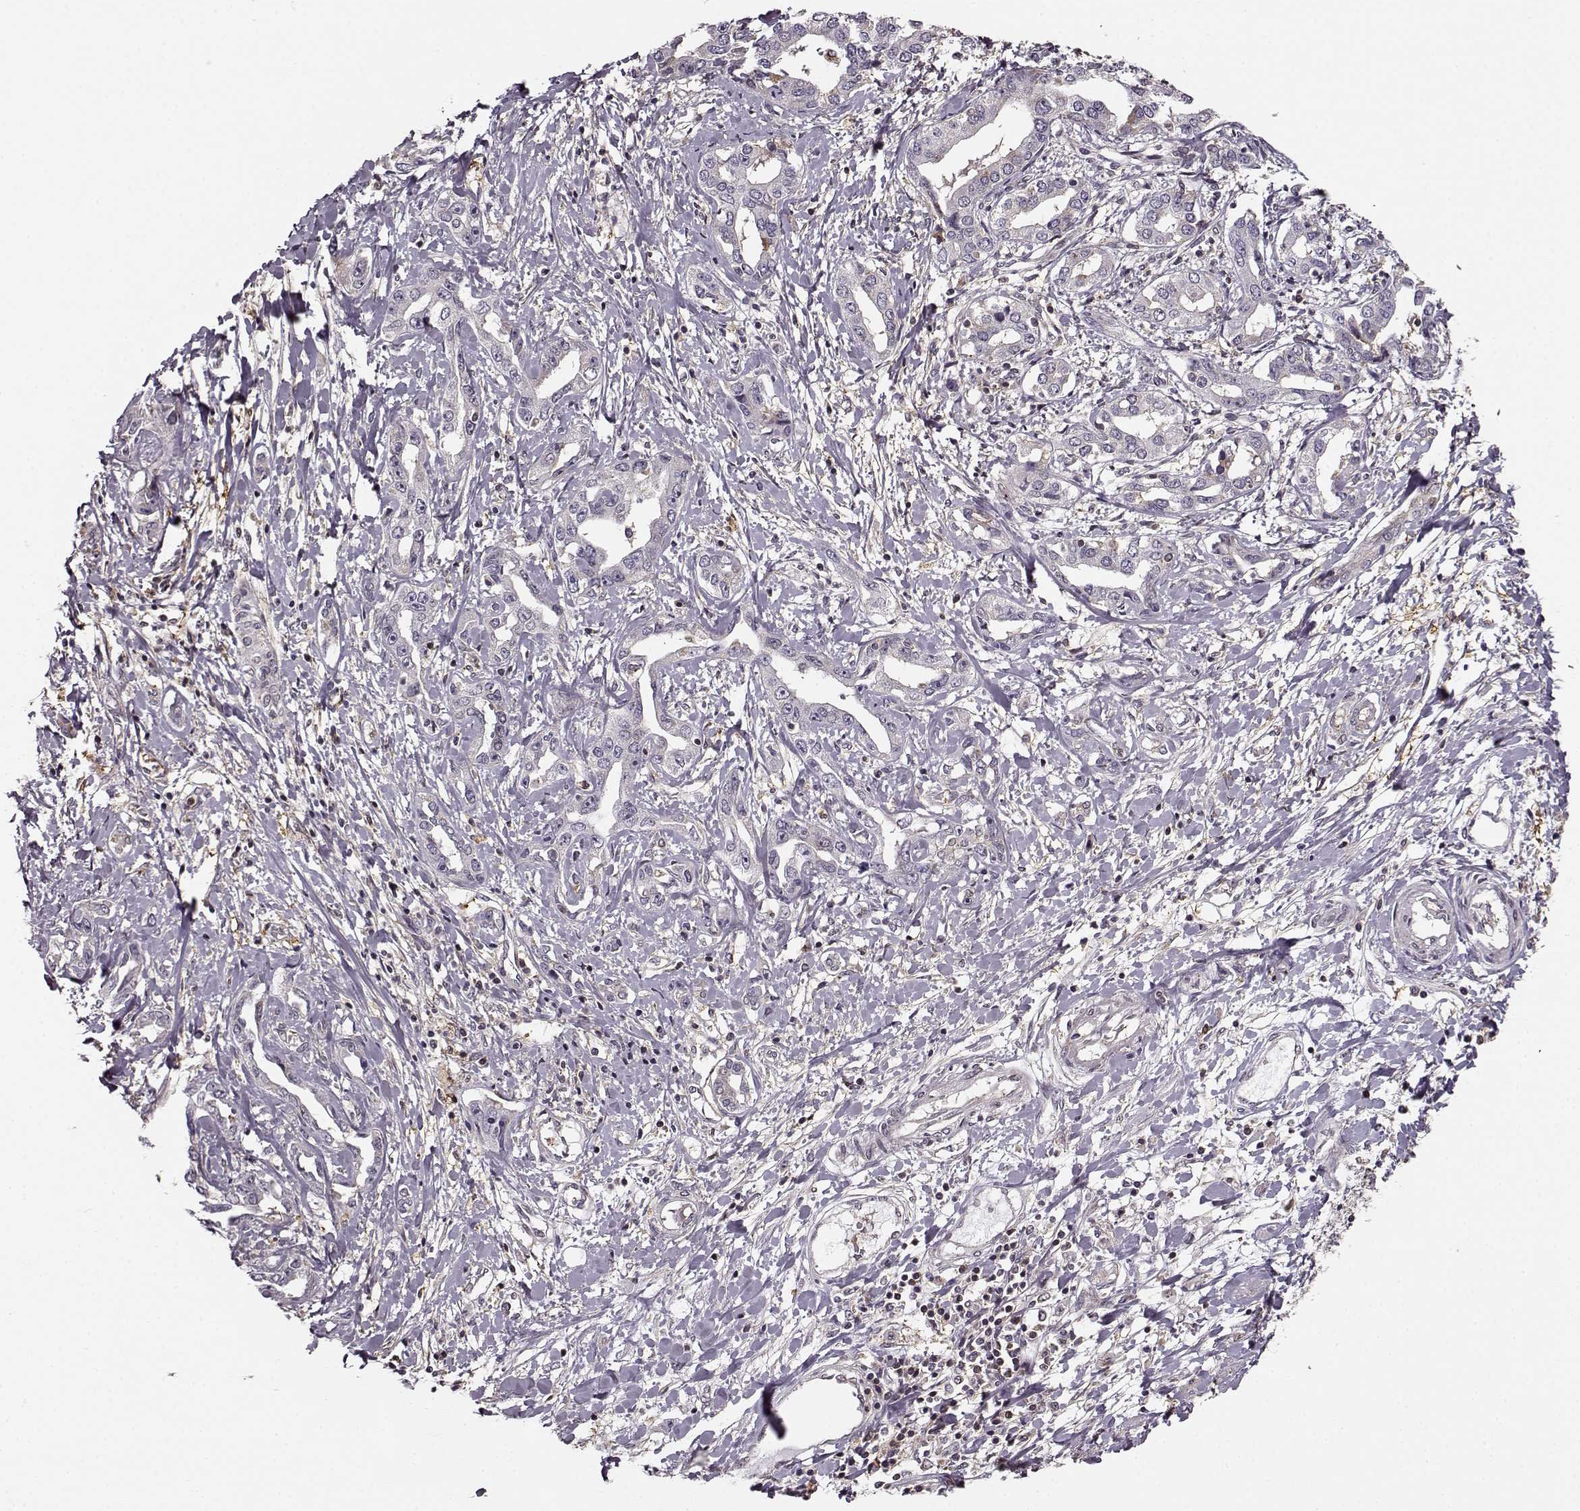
{"staining": {"intensity": "negative", "quantity": "none", "location": "none"}, "tissue": "liver cancer", "cell_type": "Tumor cells", "image_type": "cancer", "snomed": [{"axis": "morphology", "description": "Cholangiocarcinoma"}, {"axis": "topography", "description": "Liver"}], "caption": "IHC photomicrograph of neoplastic tissue: human liver cancer stained with DAB (3,3'-diaminobenzidine) exhibits no significant protein staining in tumor cells.", "gene": "MFSD1", "patient": {"sex": "male", "age": 59}}